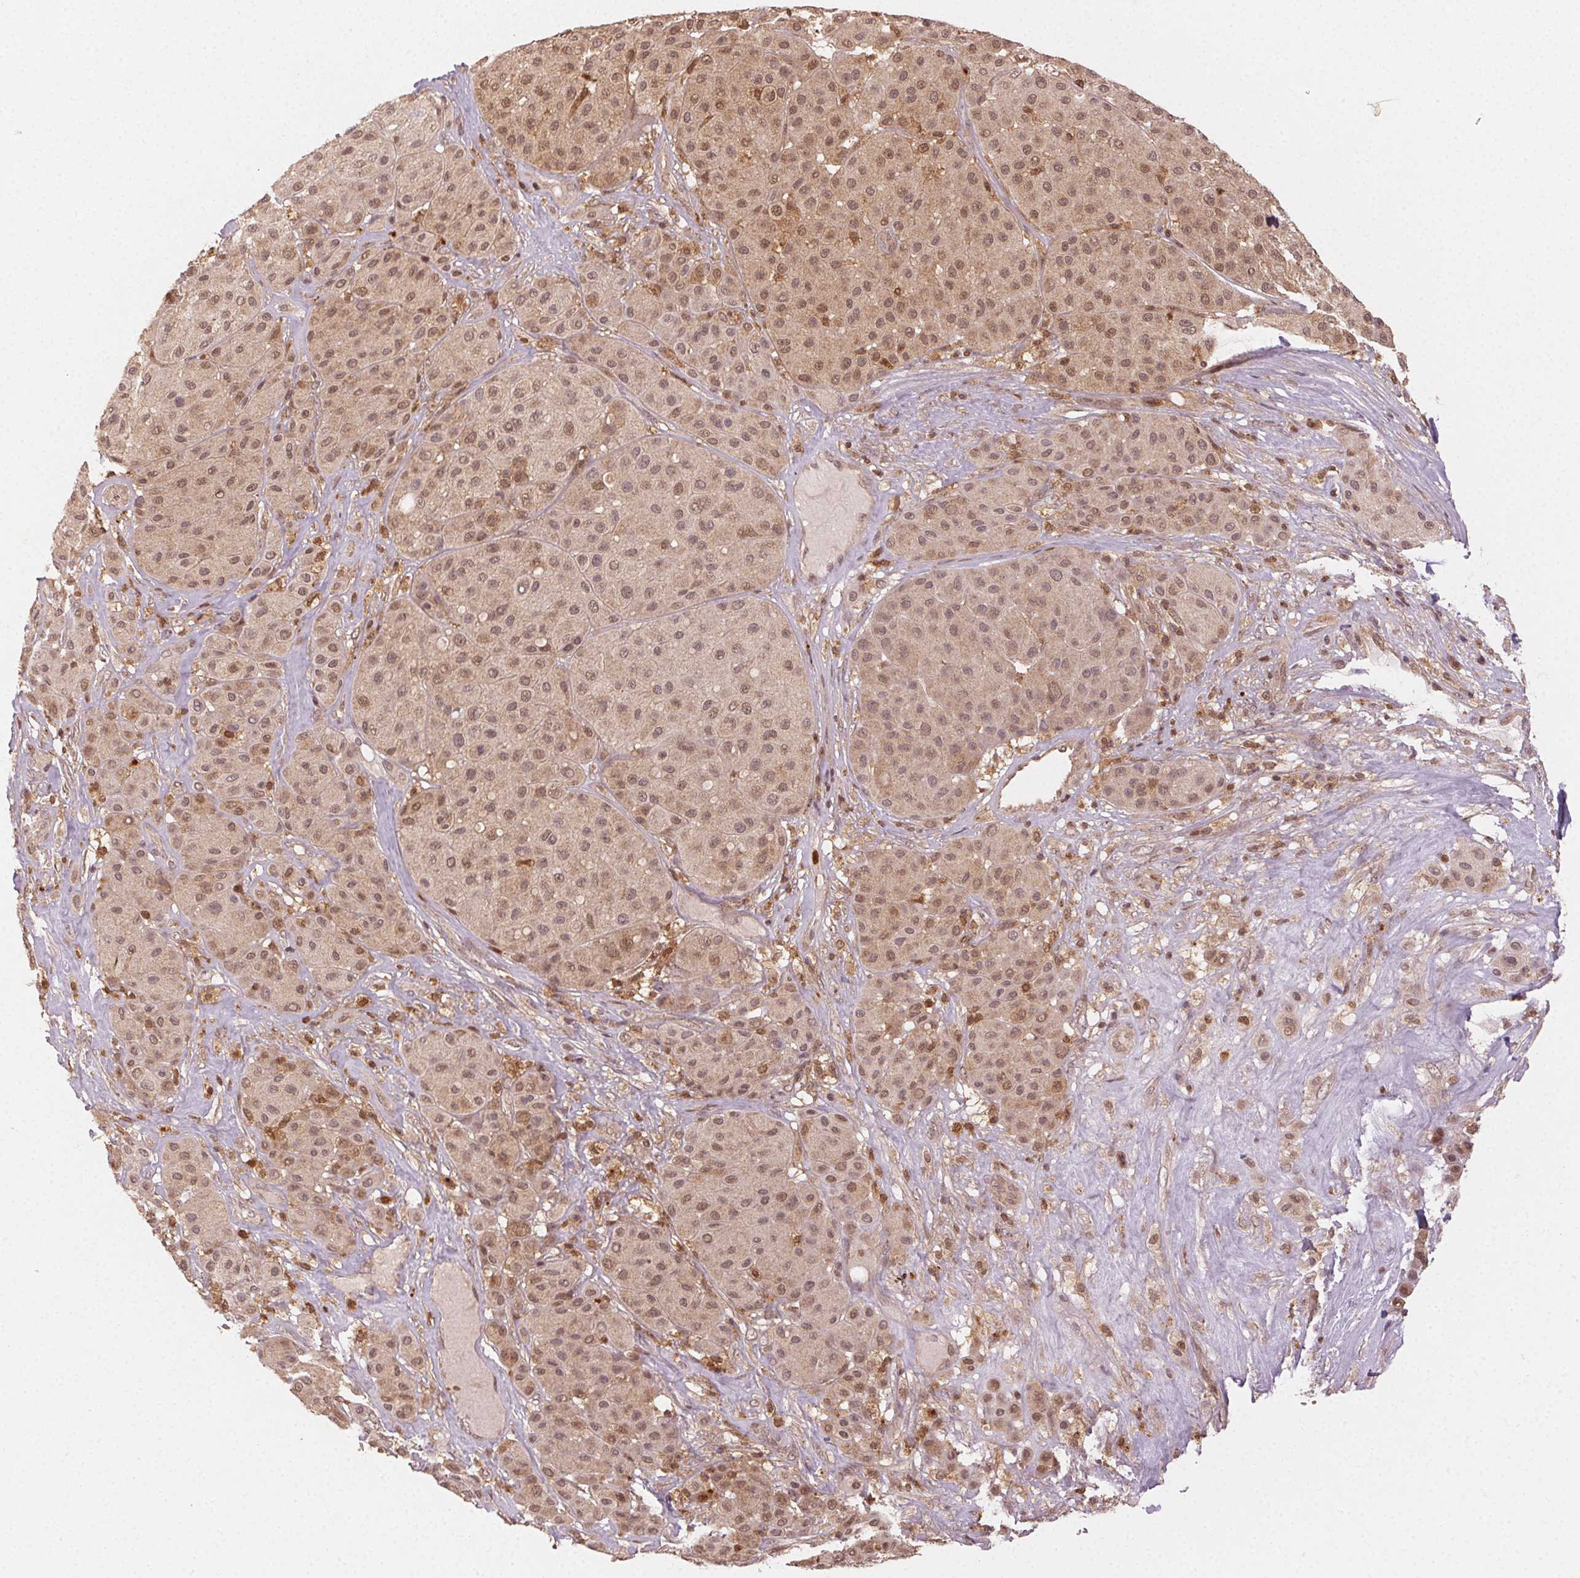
{"staining": {"intensity": "weak", "quantity": ">75%", "location": "cytoplasmic/membranous,nuclear"}, "tissue": "melanoma", "cell_type": "Tumor cells", "image_type": "cancer", "snomed": [{"axis": "morphology", "description": "Malignant melanoma, Metastatic site"}, {"axis": "topography", "description": "Smooth muscle"}], "caption": "This micrograph shows immunohistochemistry (IHC) staining of melanoma, with low weak cytoplasmic/membranous and nuclear expression in about >75% of tumor cells.", "gene": "MAPK14", "patient": {"sex": "male", "age": 41}}